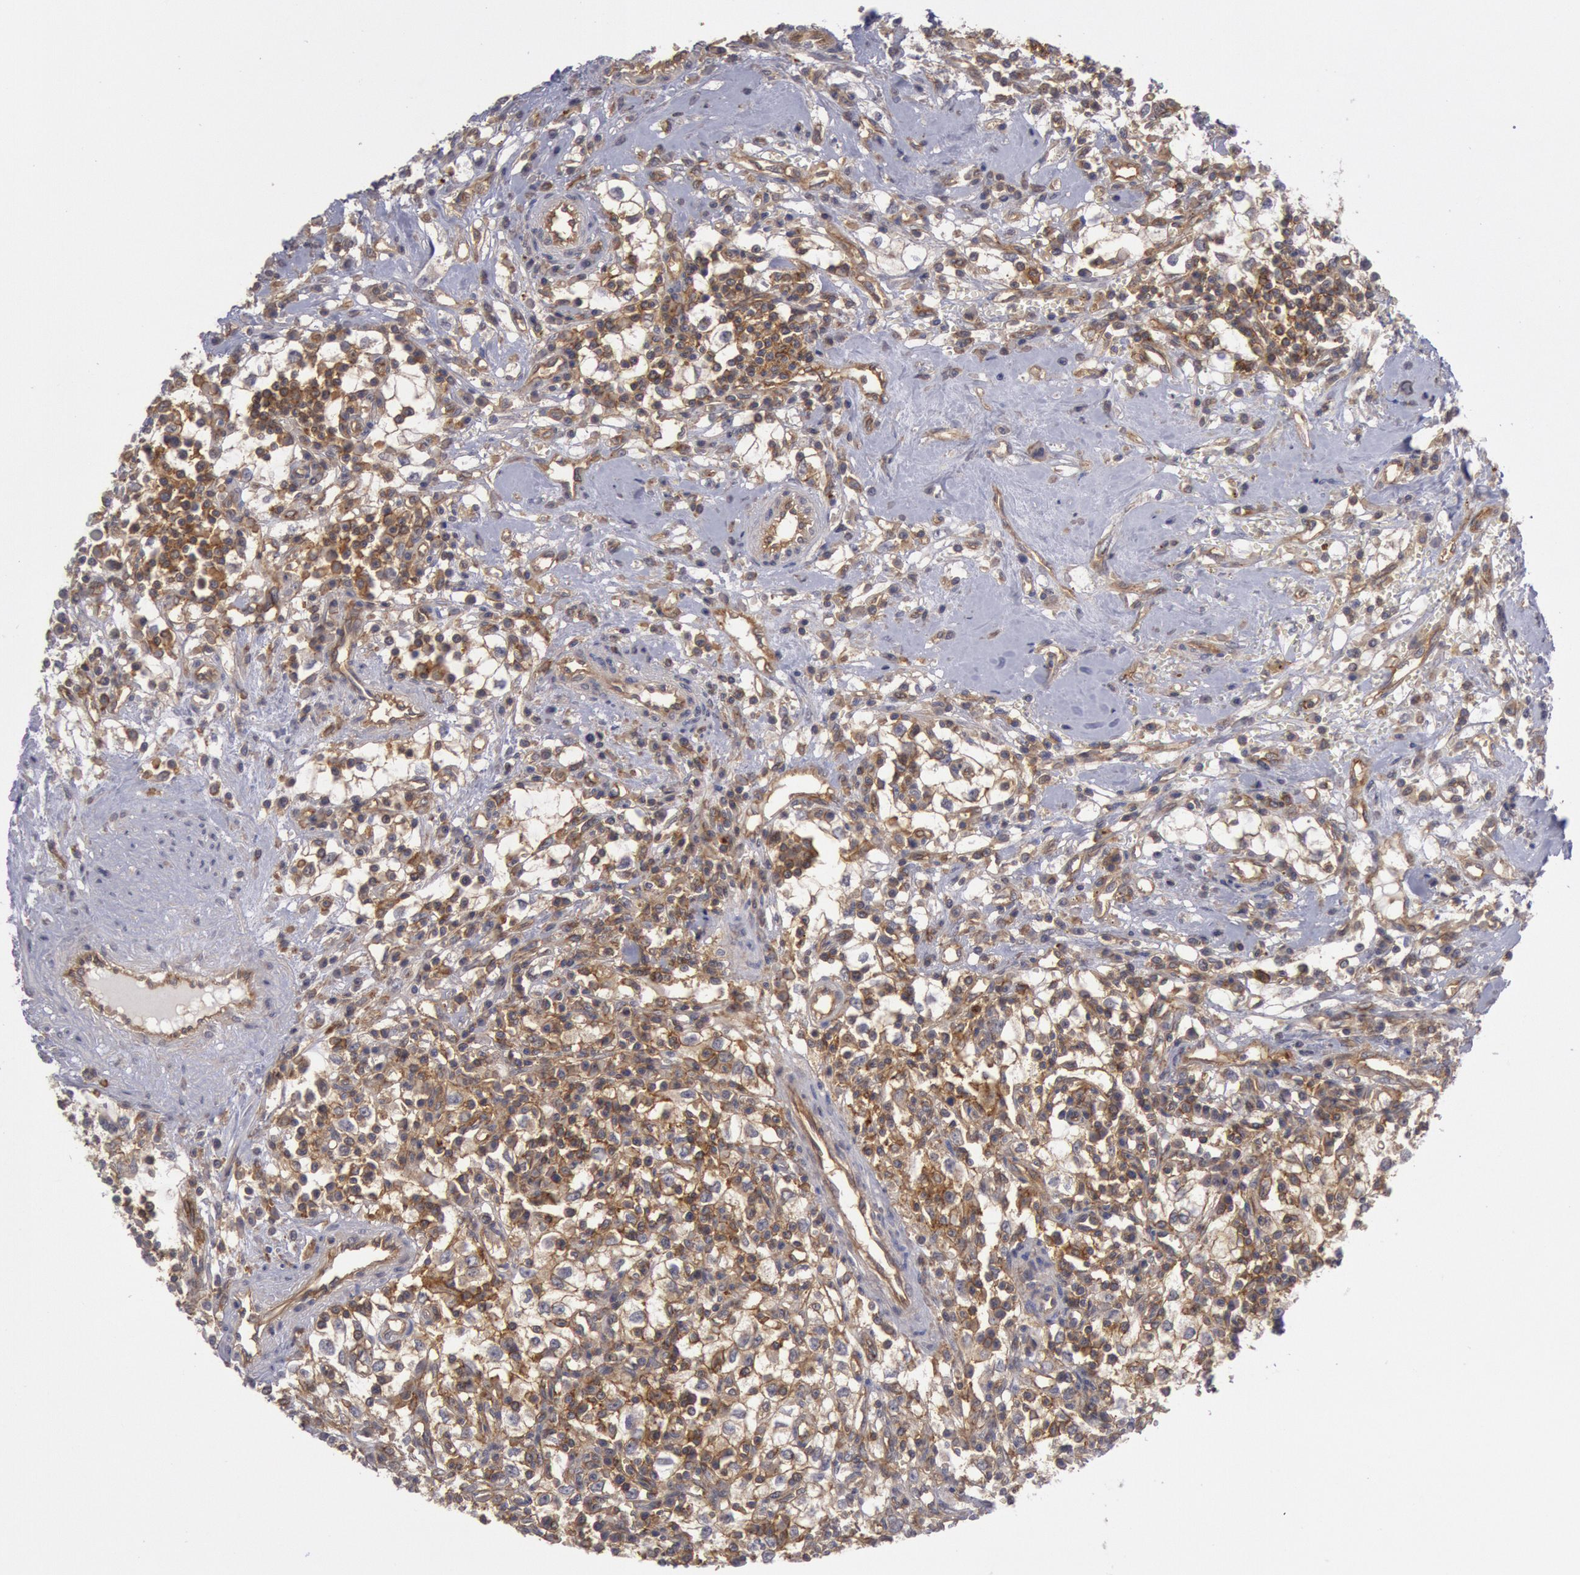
{"staining": {"intensity": "moderate", "quantity": "25%-75%", "location": "cytoplasmic/membranous"}, "tissue": "renal cancer", "cell_type": "Tumor cells", "image_type": "cancer", "snomed": [{"axis": "morphology", "description": "Adenocarcinoma, NOS"}, {"axis": "topography", "description": "Kidney"}], "caption": "The immunohistochemical stain highlights moderate cytoplasmic/membranous staining in tumor cells of adenocarcinoma (renal) tissue. Nuclei are stained in blue.", "gene": "STX4", "patient": {"sex": "male", "age": 82}}